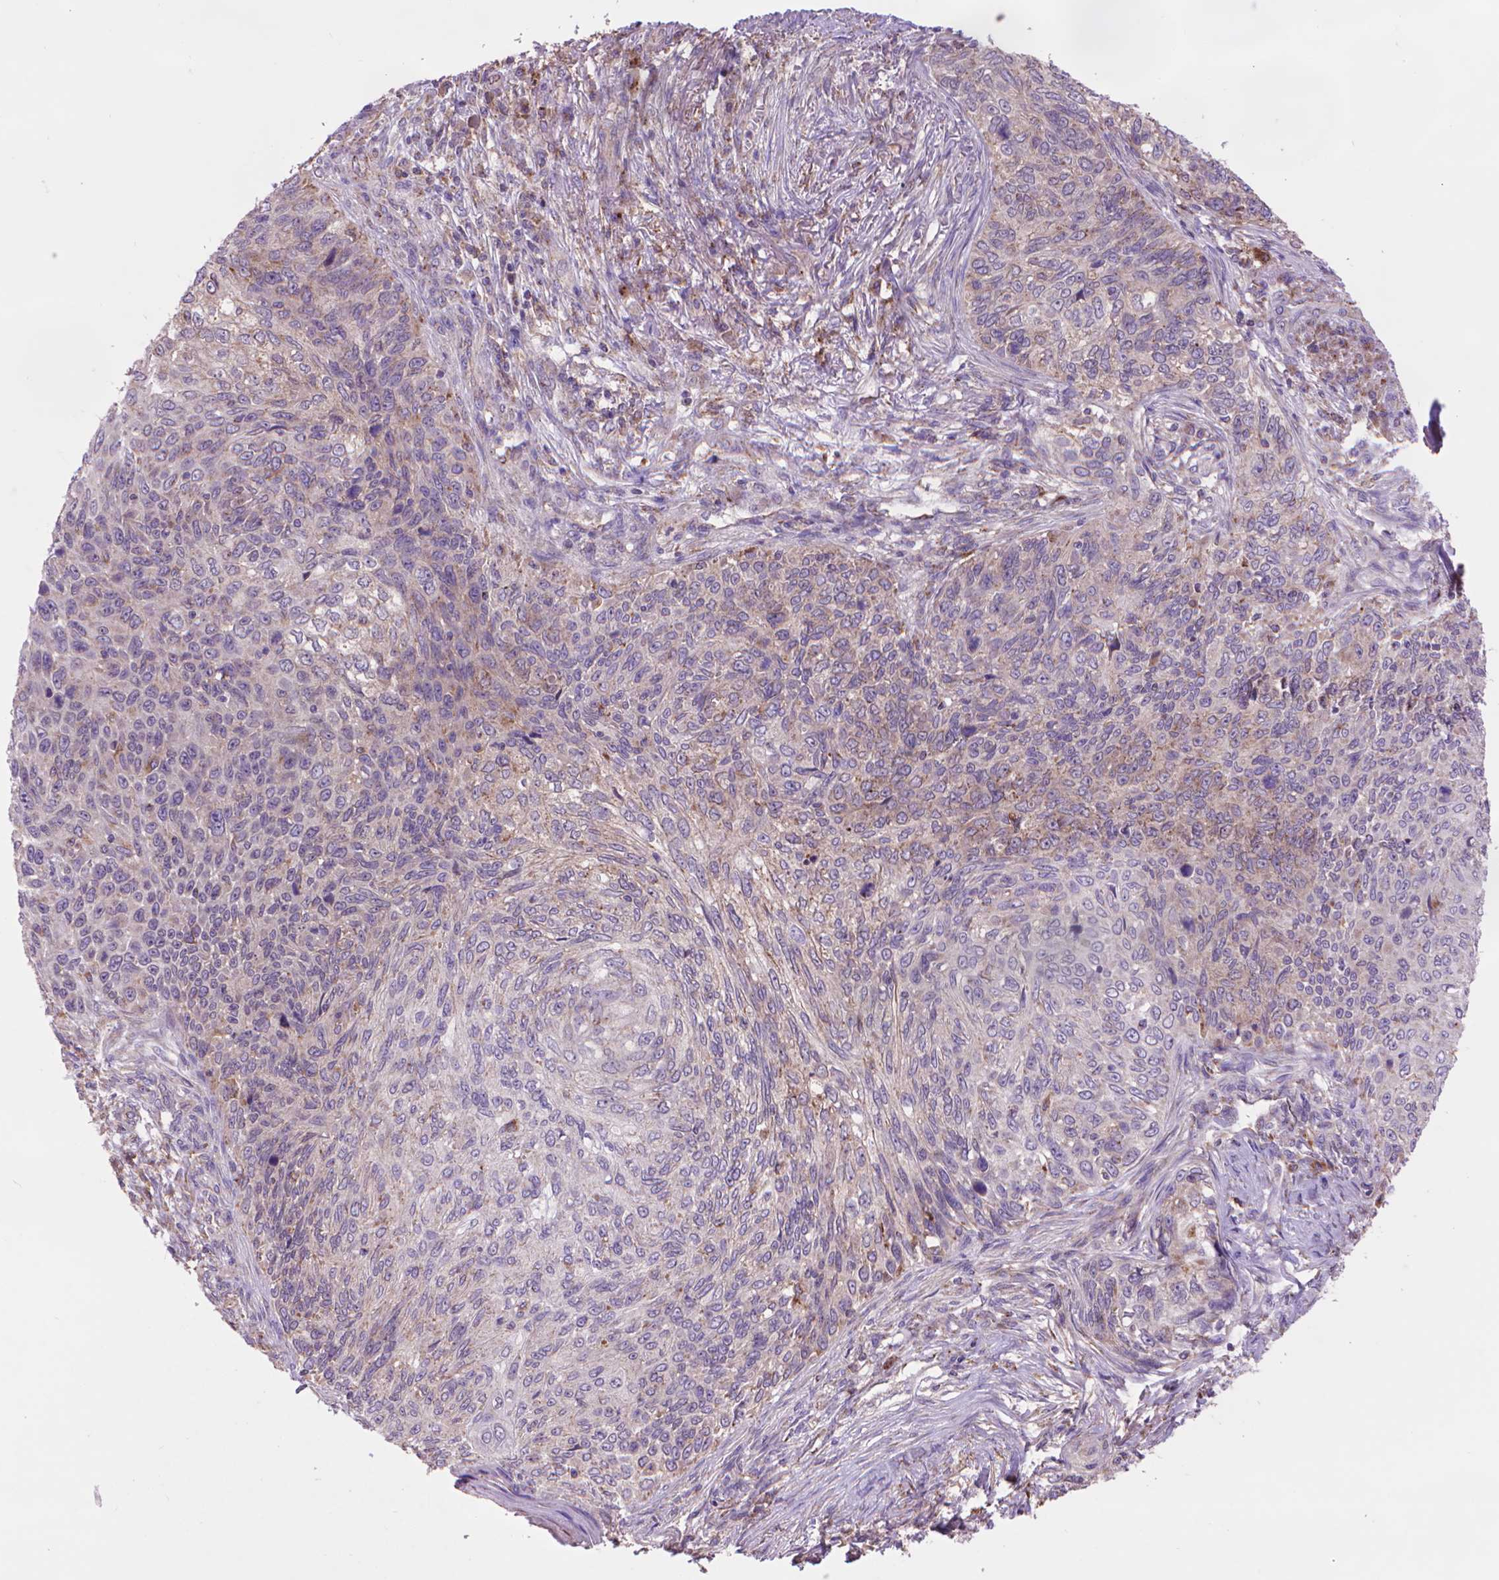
{"staining": {"intensity": "weak", "quantity": "<25%", "location": "cytoplasmic/membranous"}, "tissue": "skin cancer", "cell_type": "Tumor cells", "image_type": "cancer", "snomed": [{"axis": "morphology", "description": "Squamous cell carcinoma, NOS"}, {"axis": "topography", "description": "Skin"}], "caption": "High magnification brightfield microscopy of skin cancer (squamous cell carcinoma) stained with DAB (brown) and counterstained with hematoxylin (blue): tumor cells show no significant staining.", "gene": "GLB1", "patient": {"sex": "male", "age": 92}}